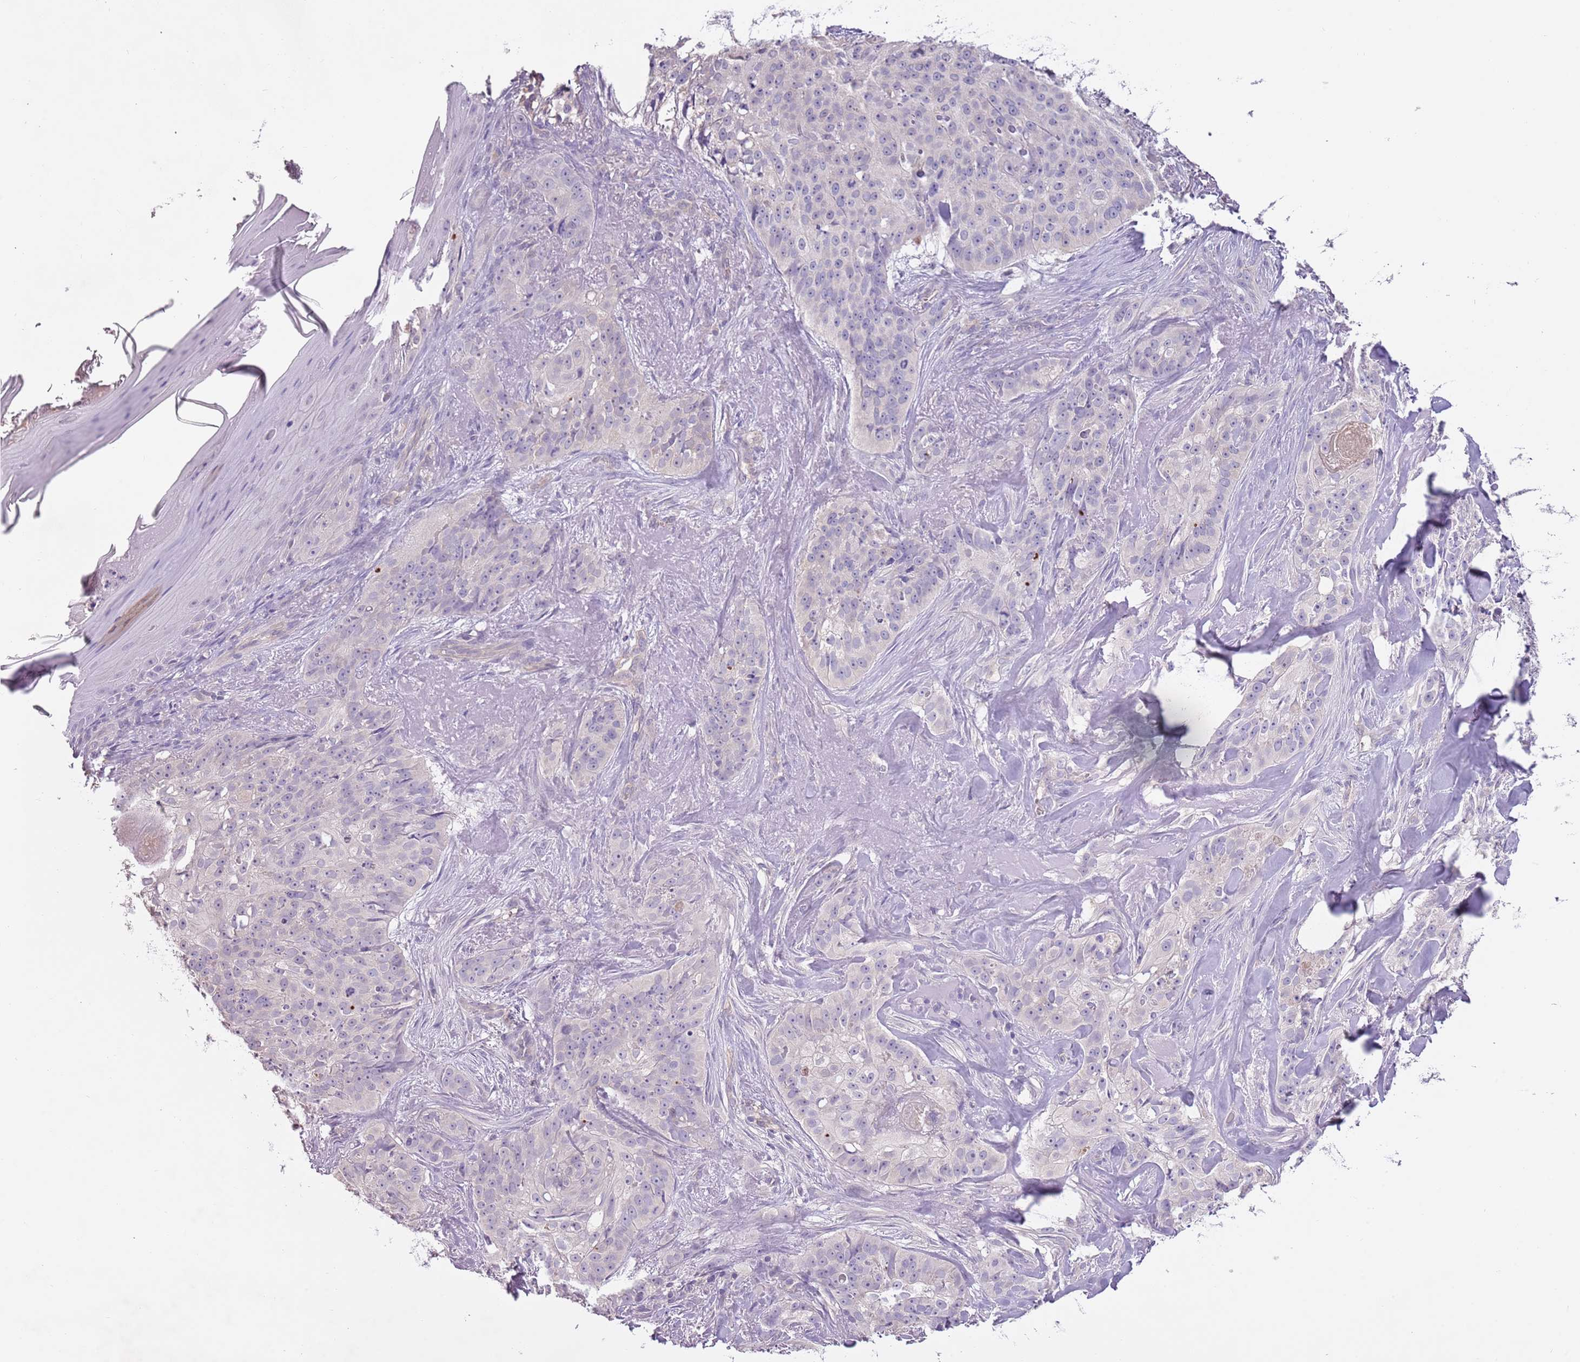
{"staining": {"intensity": "negative", "quantity": "none", "location": "none"}, "tissue": "skin cancer", "cell_type": "Tumor cells", "image_type": "cancer", "snomed": [{"axis": "morphology", "description": "Basal cell carcinoma"}, {"axis": "topography", "description": "Skin"}], "caption": "Immunohistochemistry (IHC) micrograph of human skin cancer (basal cell carcinoma) stained for a protein (brown), which shows no staining in tumor cells.", "gene": "HES3", "patient": {"sex": "female", "age": 92}}